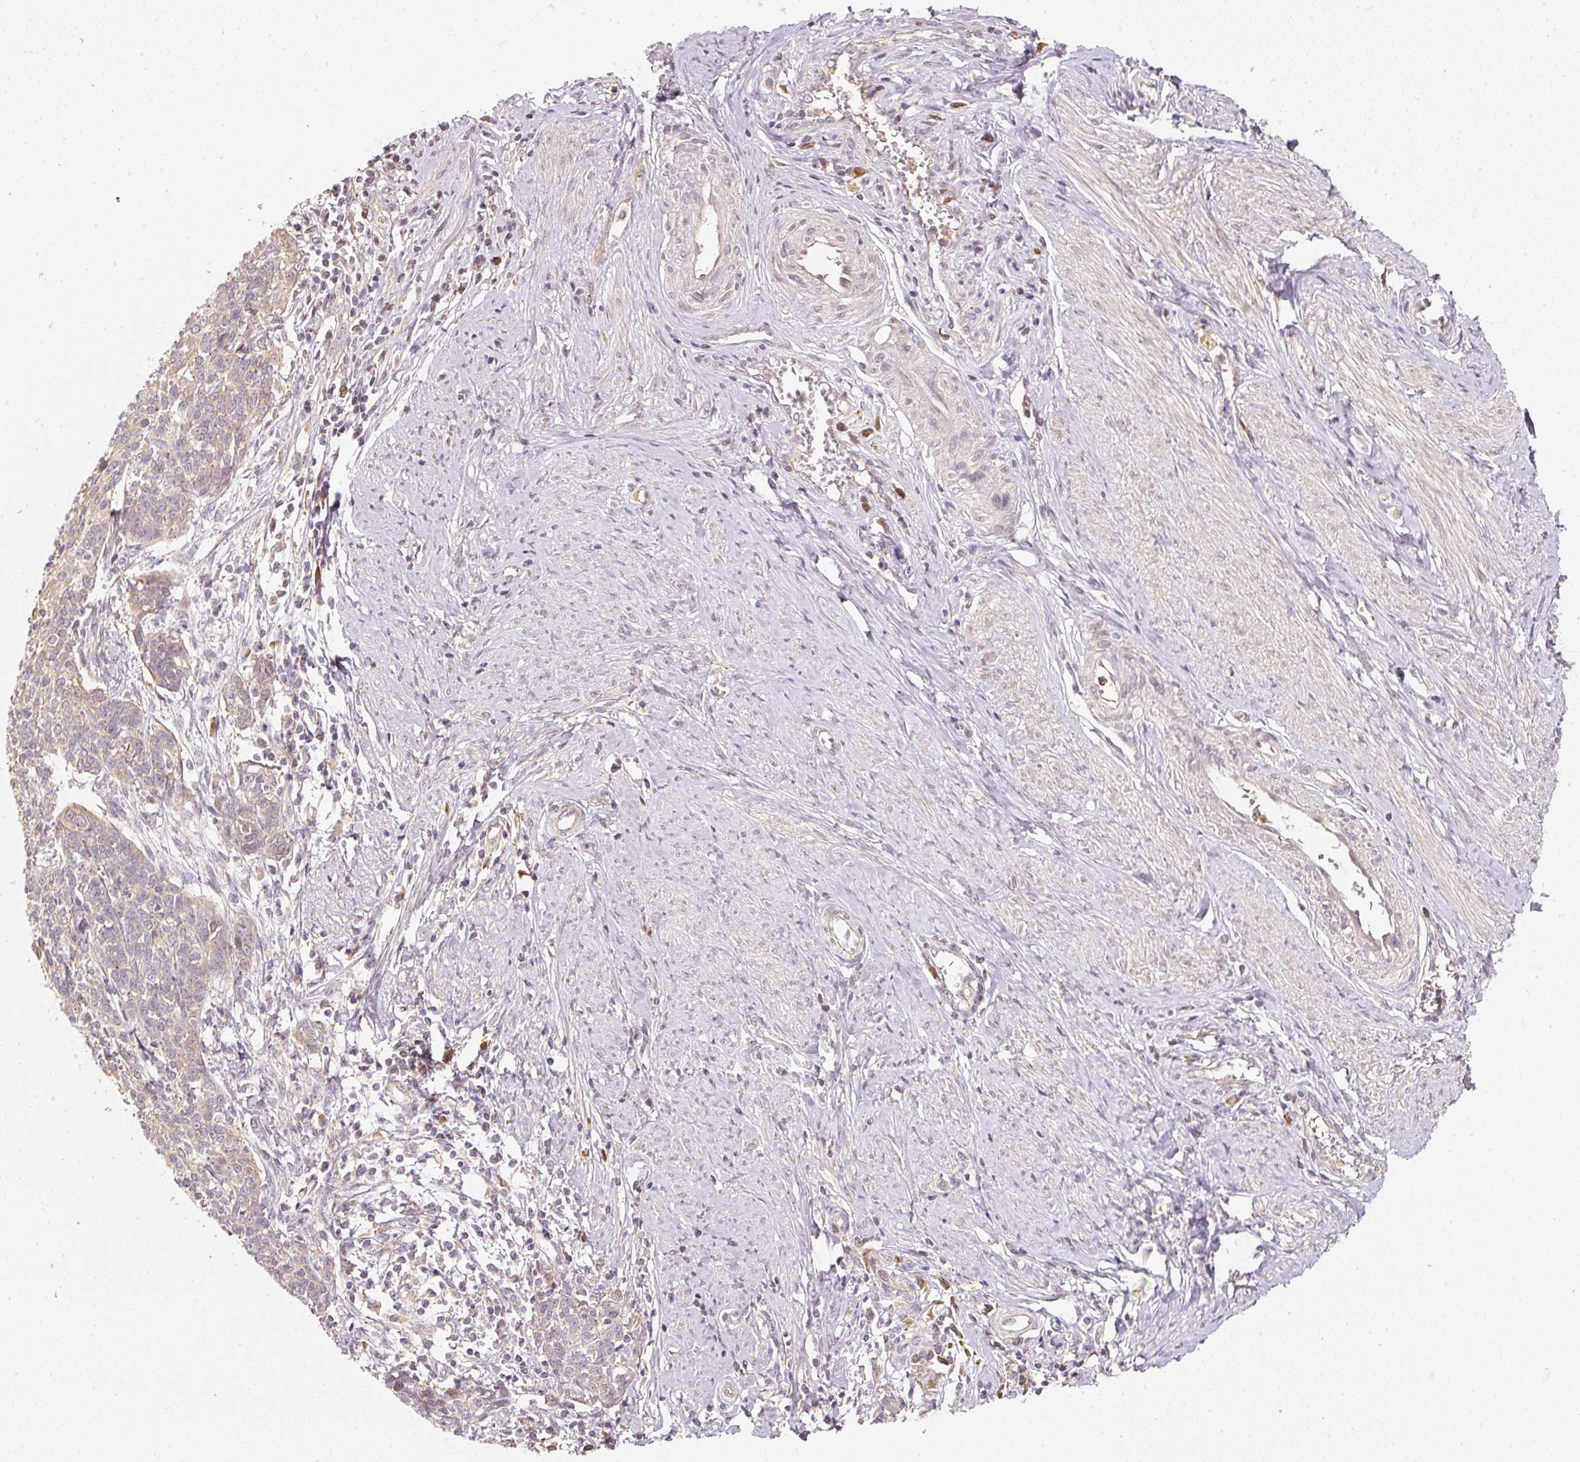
{"staining": {"intensity": "weak", "quantity": "25%-75%", "location": "cytoplasmic/membranous"}, "tissue": "cervical cancer", "cell_type": "Tumor cells", "image_type": "cancer", "snomed": [{"axis": "morphology", "description": "Squamous cell carcinoma, NOS"}, {"axis": "topography", "description": "Cervix"}], "caption": "Weak cytoplasmic/membranous staining for a protein is seen in about 25%-75% of tumor cells of cervical cancer (squamous cell carcinoma) using immunohistochemistry.", "gene": "CTTNBP2", "patient": {"sex": "female", "age": 39}}